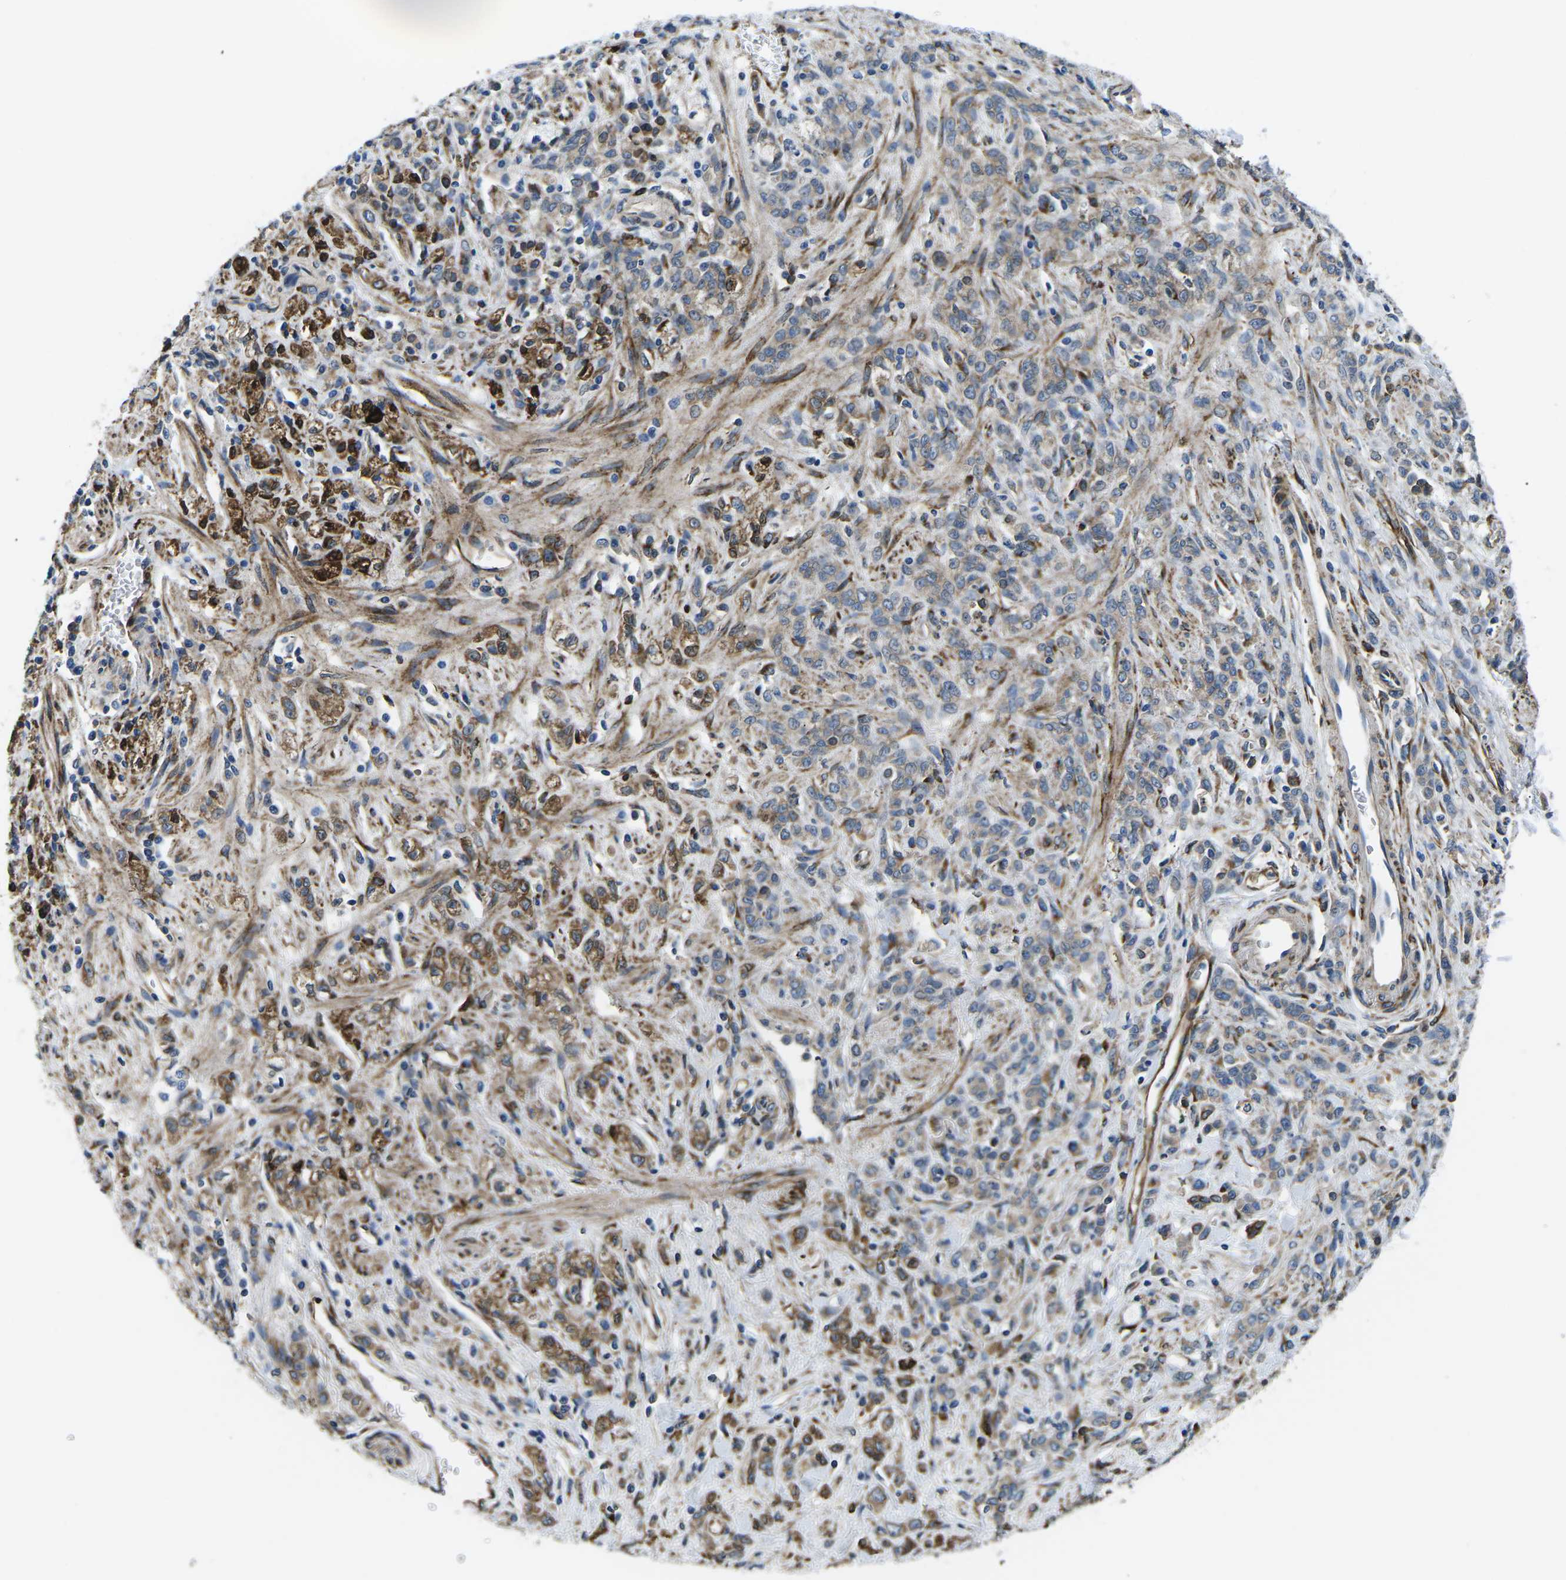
{"staining": {"intensity": "weak", "quantity": "25%-75%", "location": "cytoplasmic/membranous"}, "tissue": "stomach cancer", "cell_type": "Tumor cells", "image_type": "cancer", "snomed": [{"axis": "morphology", "description": "Normal tissue, NOS"}, {"axis": "morphology", "description": "Adenocarcinoma, NOS"}, {"axis": "topography", "description": "Stomach"}], "caption": "Immunohistochemistry (IHC) photomicrograph of stomach cancer (adenocarcinoma) stained for a protein (brown), which shows low levels of weak cytoplasmic/membranous staining in approximately 25%-75% of tumor cells.", "gene": "PDZD8", "patient": {"sex": "male", "age": 82}}